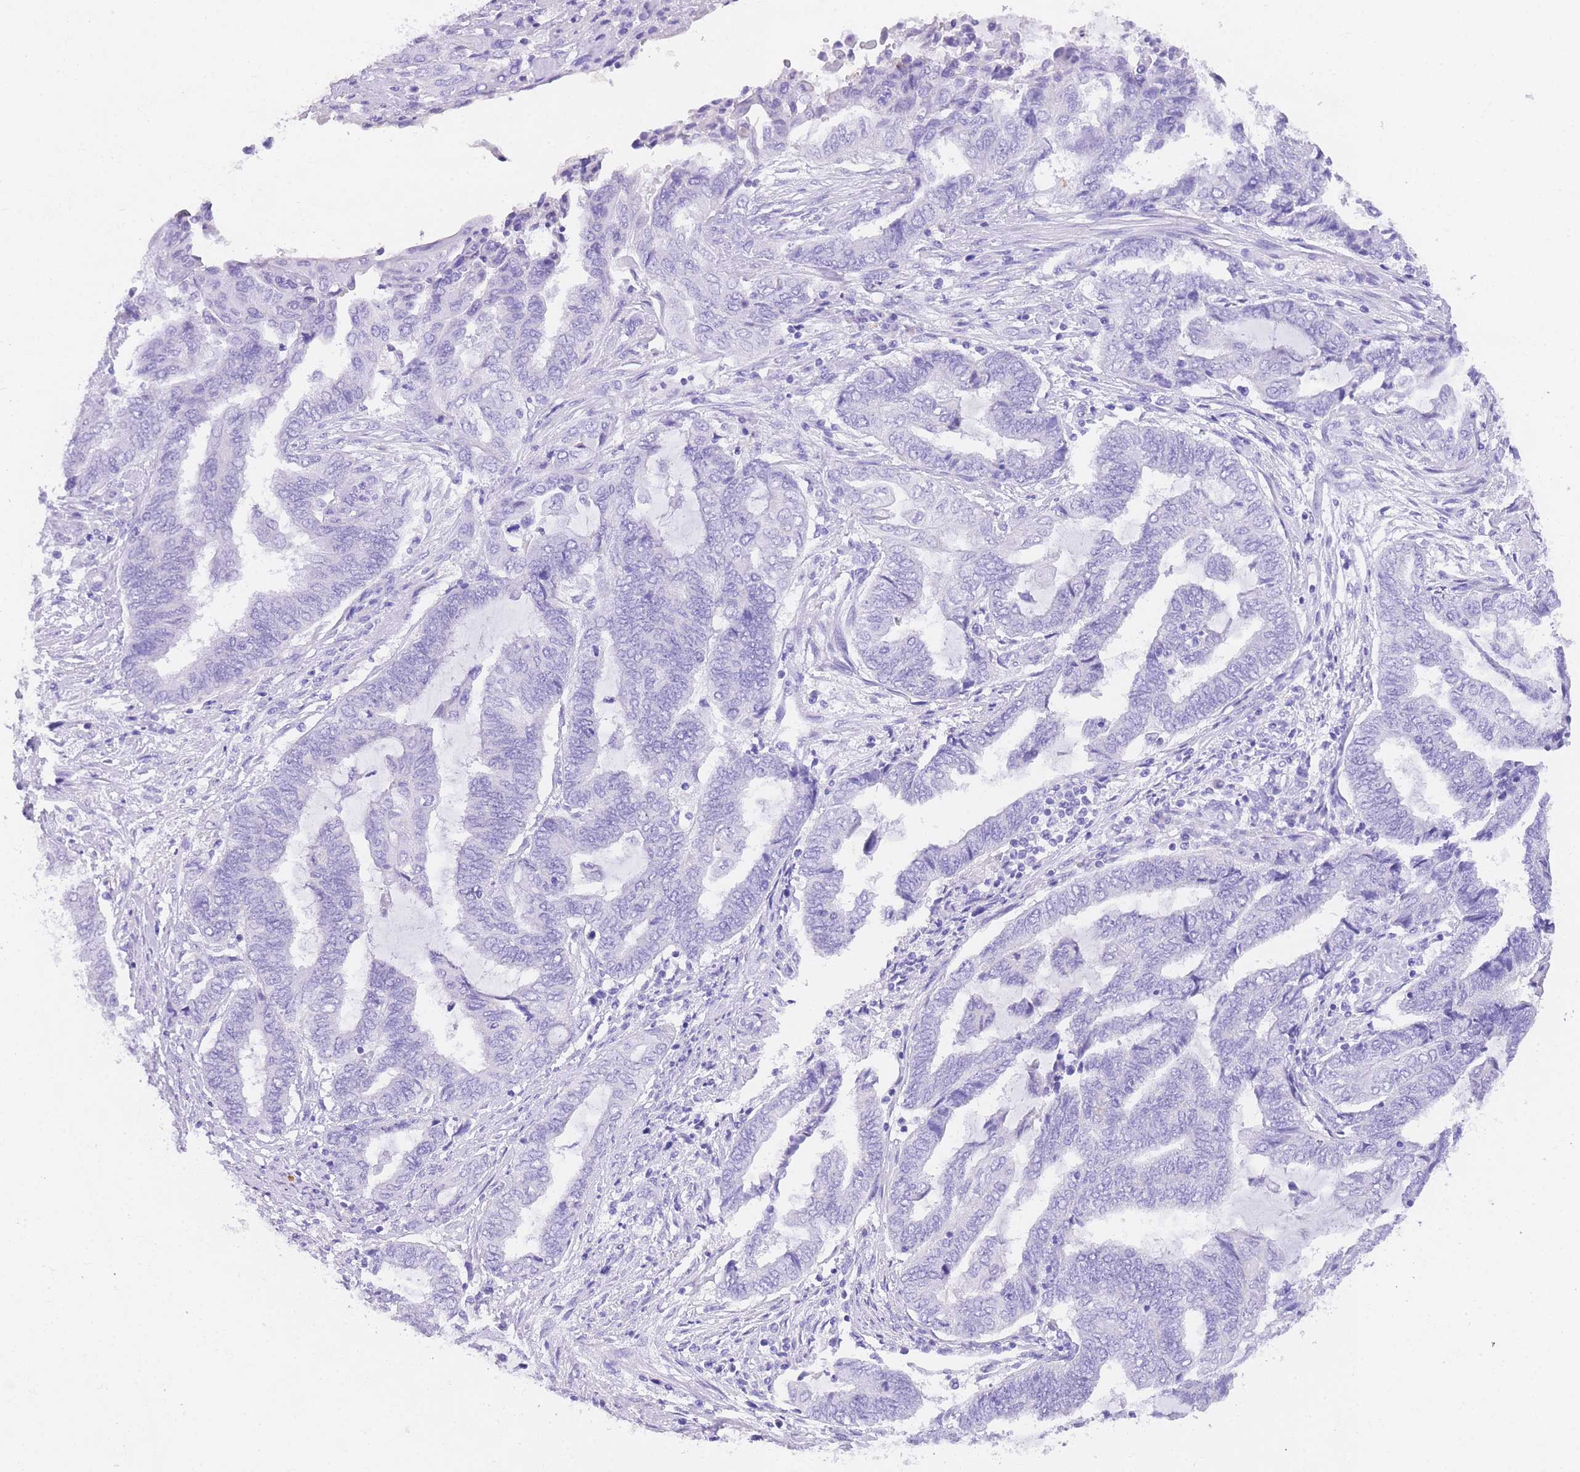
{"staining": {"intensity": "negative", "quantity": "none", "location": "none"}, "tissue": "endometrial cancer", "cell_type": "Tumor cells", "image_type": "cancer", "snomed": [{"axis": "morphology", "description": "Adenocarcinoma, NOS"}, {"axis": "topography", "description": "Uterus"}, {"axis": "topography", "description": "Endometrium"}], "caption": "High power microscopy micrograph of an immunohistochemistry micrograph of endometrial cancer, revealing no significant expression in tumor cells.", "gene": "NKD2", "patient": {"sex": "female", "age": 70}}